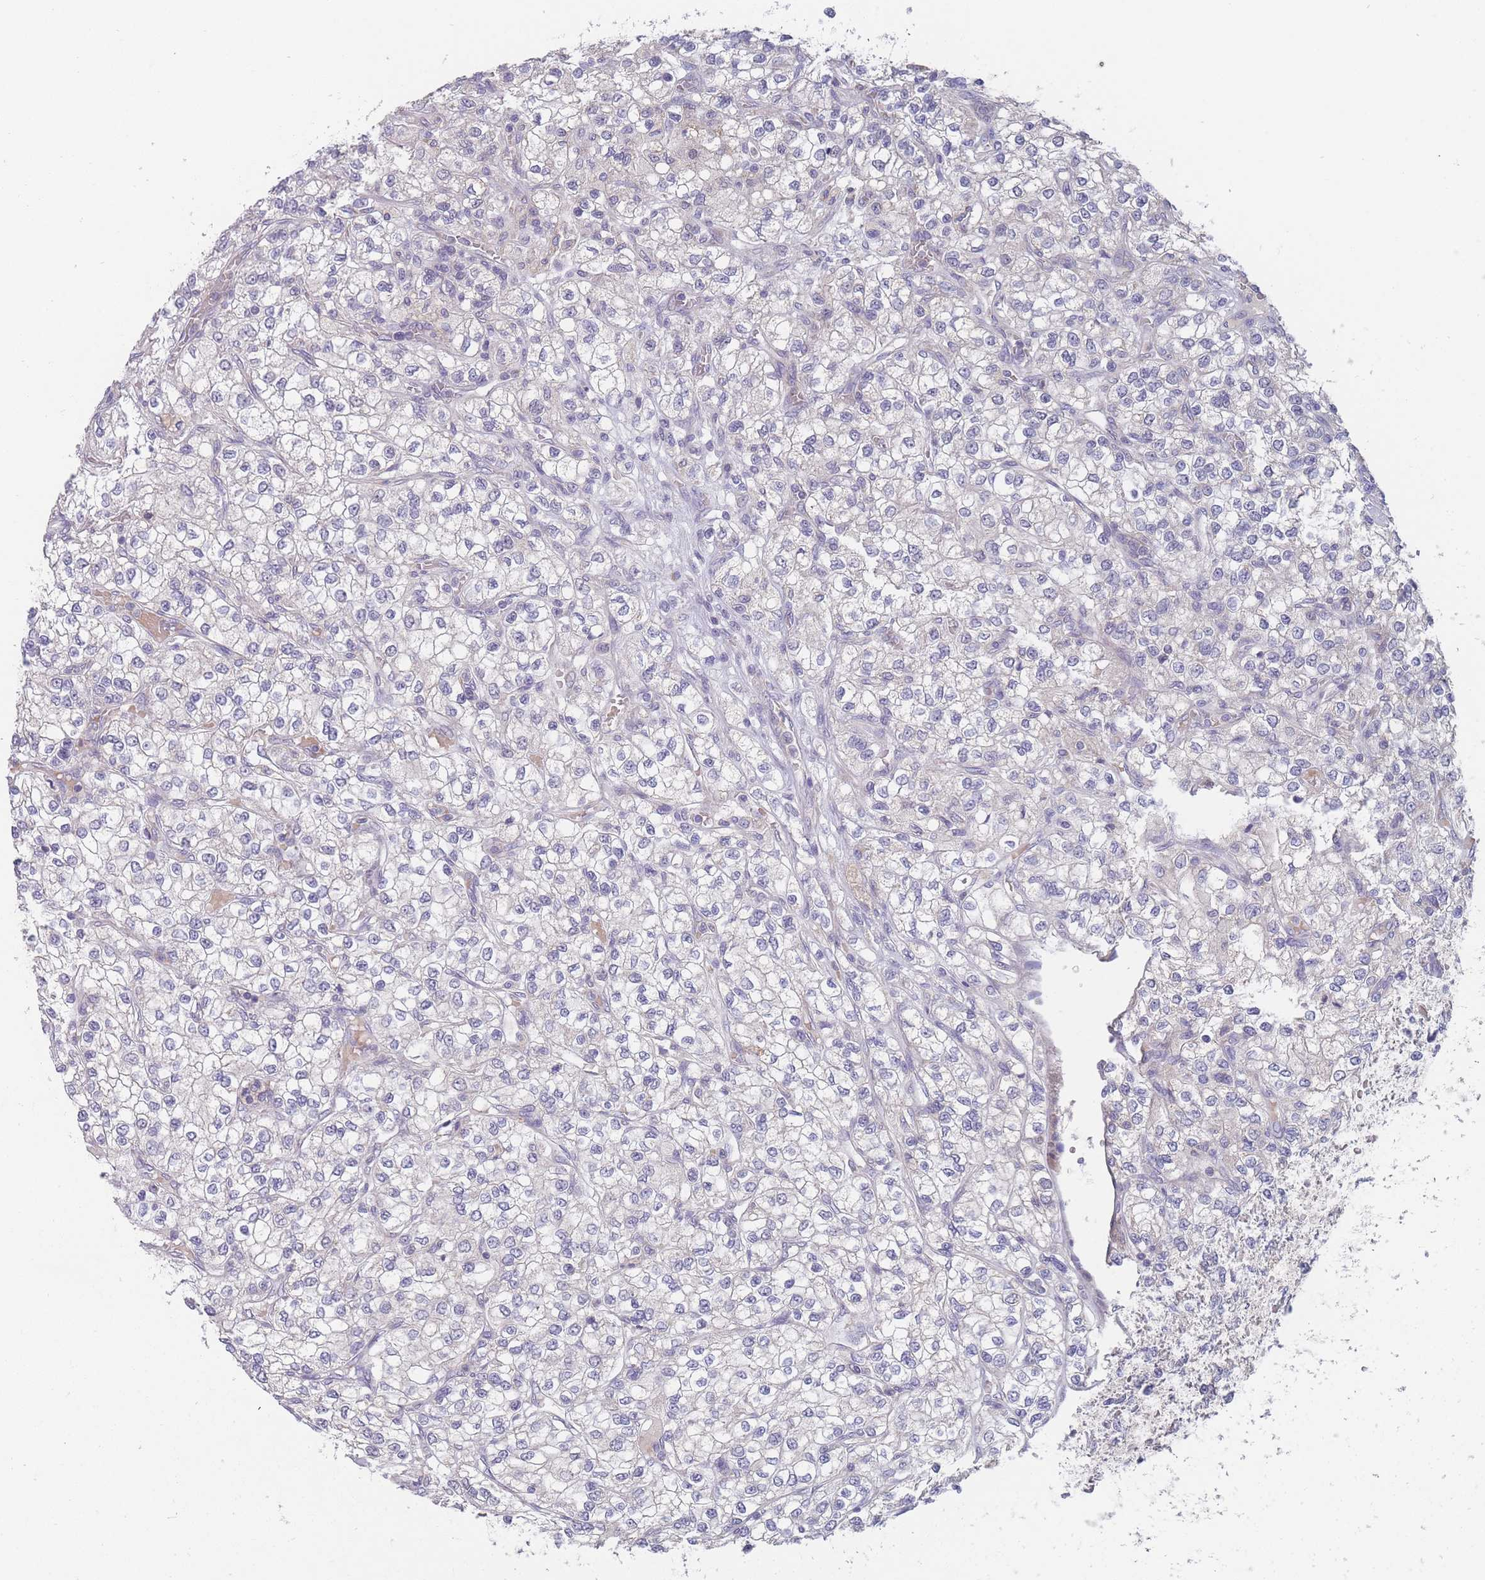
{"staining": {"intensity": "negative", "quantity": "none", "location": "none"}, "tissue": "renal cancer", "cell_type": "Tumor cells", "image_type": "cancer", "snomed": [{"axis": "morphology", "description": "Adenocarcinoma, NOS"}, {"axis": "topography", "description": "Kidney"}], "caption": "Immunohistochemical staining of renal cancer (adenocarcinoma) exhibits no significant expression in tumor cells.", "gene": "PEX7", "patient": {"sex": "male", "age": 80}}